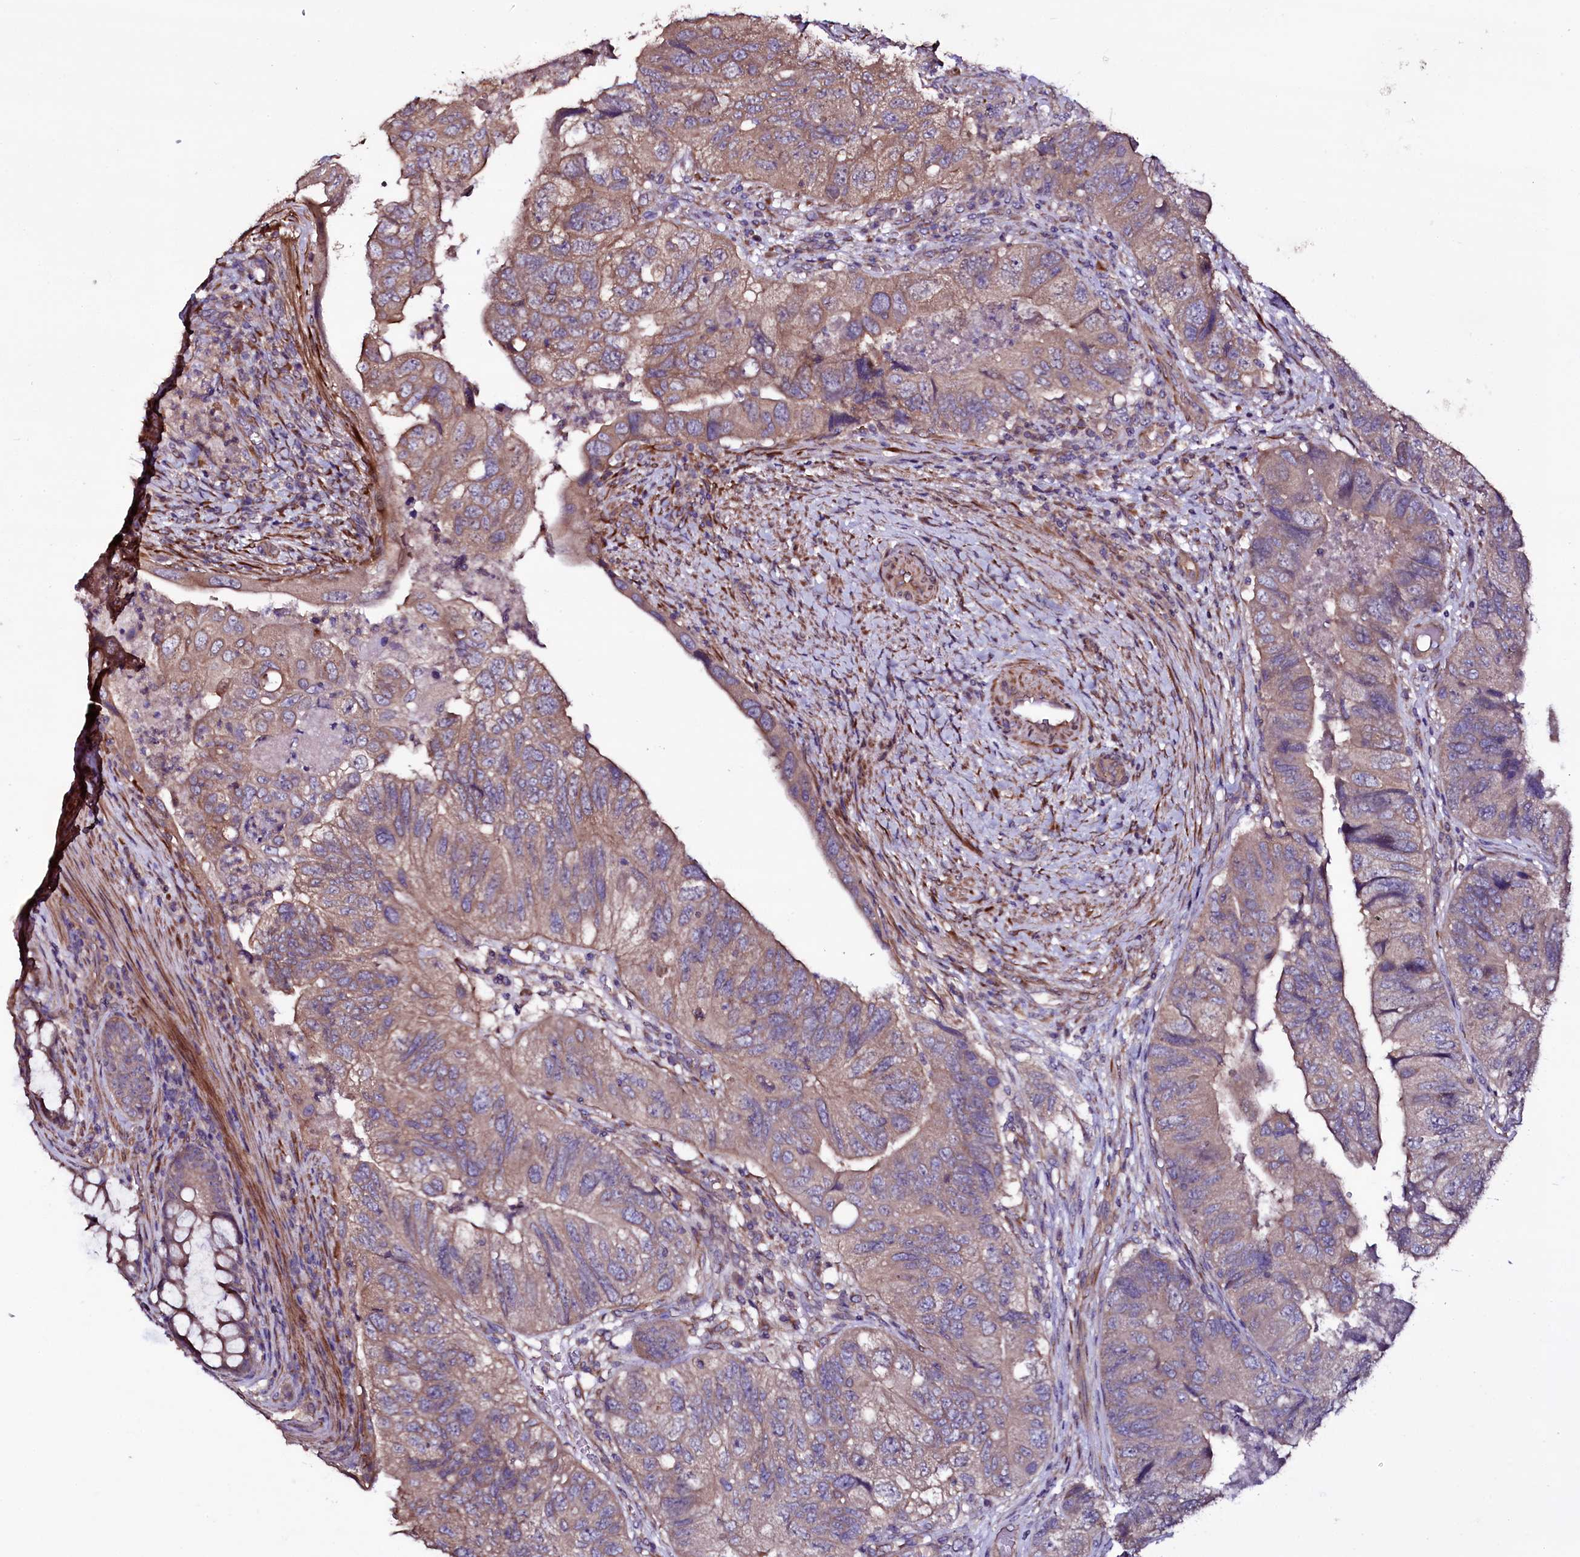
{"staining": {"intensity": "weak", "quantity": ">75%", "location": "cytoplasmic/membranous"}, "tissue": "colorectal cancer", "cell_type": "Tumor cells", "image_type": "cancer", "snomed": [{"axis": "morphology", "description": "Adenocarcinoma, NOS"}, {"axis": "topography", "description": "Rectum"}], "caption": "Immunohistochemistry (IHC) staining of colorectal cancer (adenocarcinoma), which demonstrates low levels of weak cytoplasmic/membranous expression in approximately >75% of tumor cells indicating weak cytoplasmic/membranous protein staining. The staining was performed using DAB (3,3'-diaminobenzidine) (brown) for protein detection and nuclei were counterstained in hematoxylin (blue).", "gene": "WIPF3", "patient": {"sex": "male", "age": 63}}